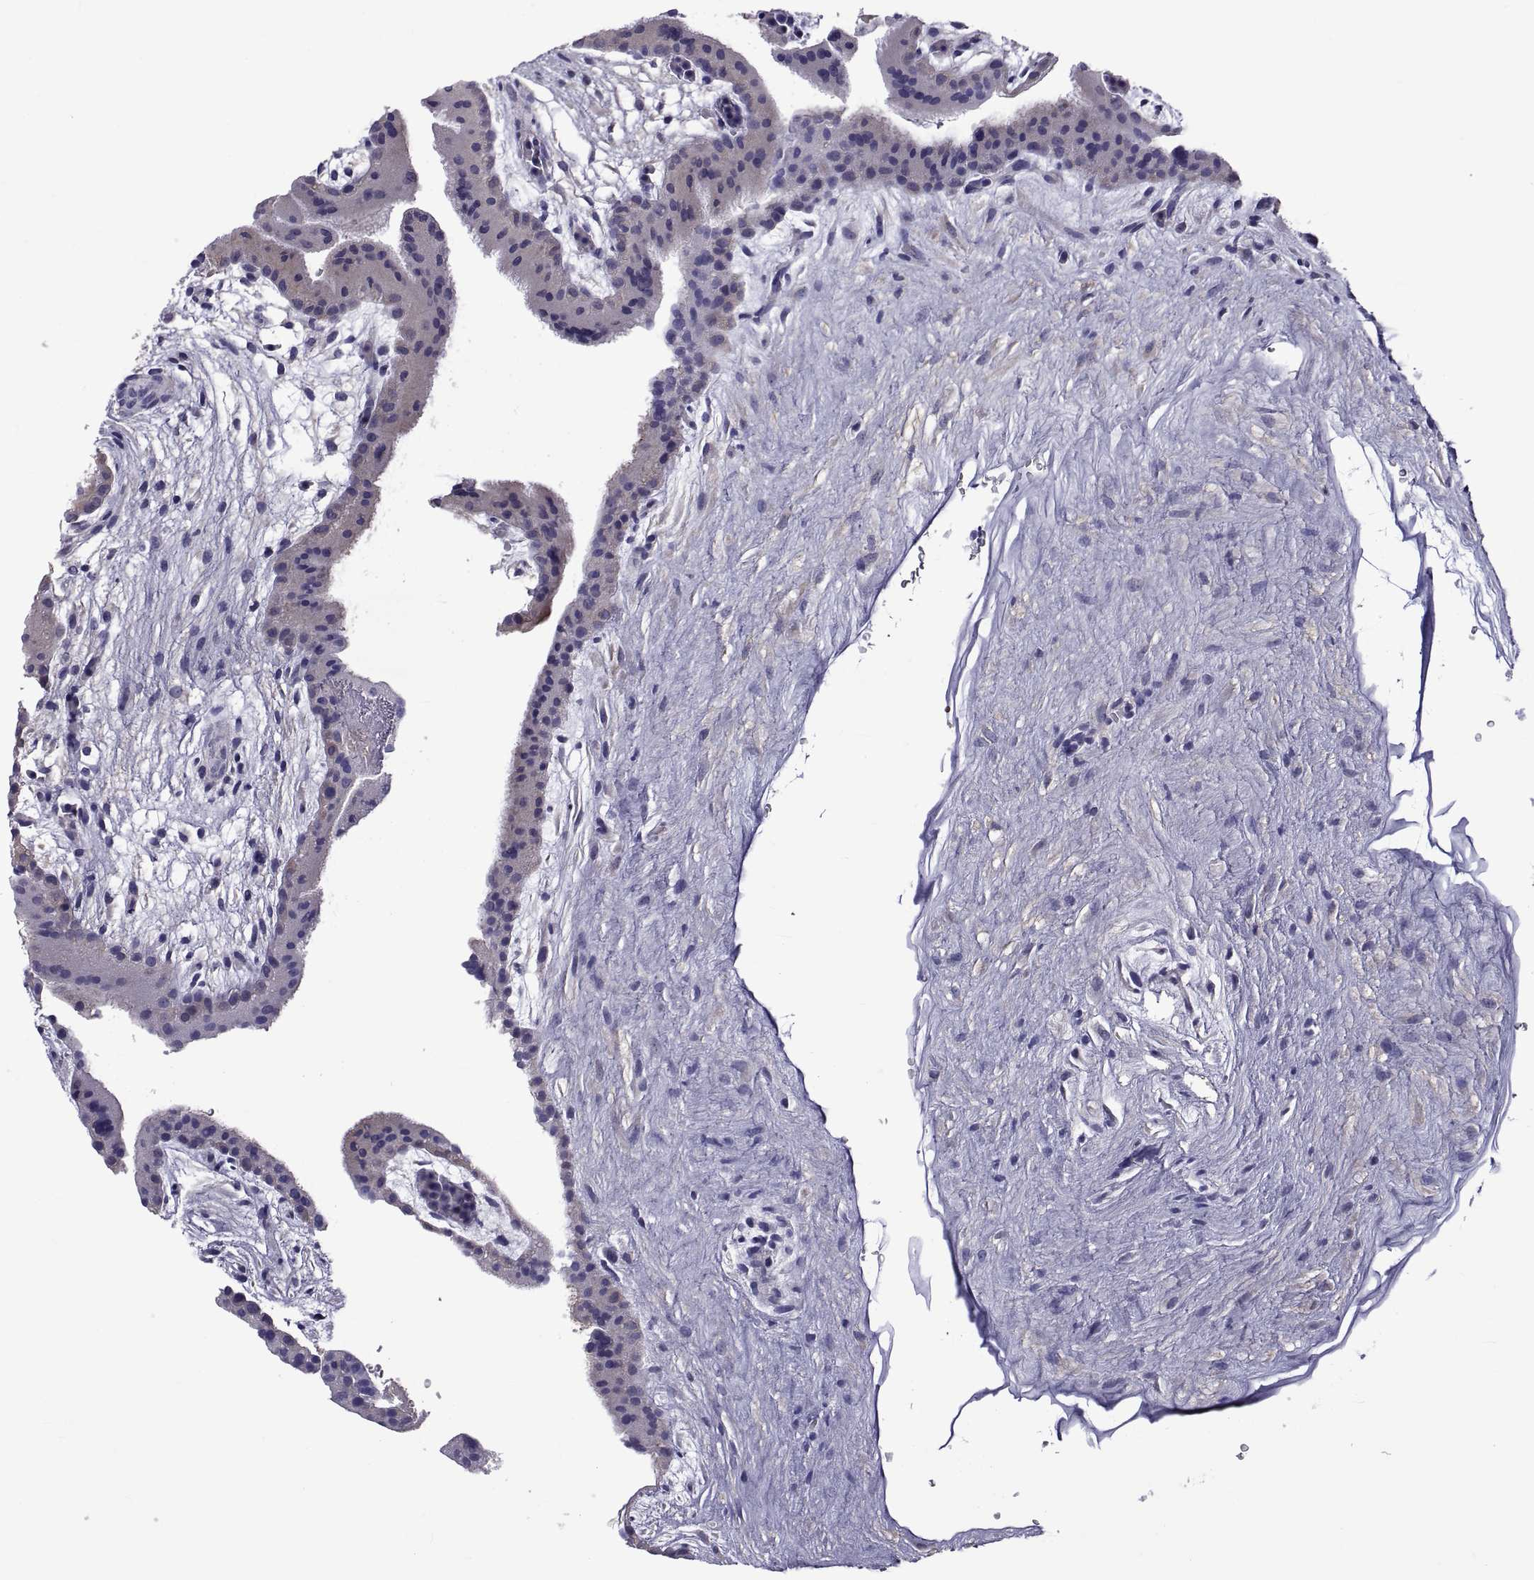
{"staining": {"intensity": "negative", "quantity": "none", "location": "none"}, "tissue": "placenta", "cell_type": "Decidual cells", "image_type": "normal", "snomed": [{"axis": "morphology", "description": "Normal tissue, NOS"}, {"axis": "topography", "description": "Placenta"}], "caption": "This is an IHC image of unremarkable placenta. There is no expression in decidual cells.", "gene": "TMC3", "patient": {"sex": "female", "age": 19}}